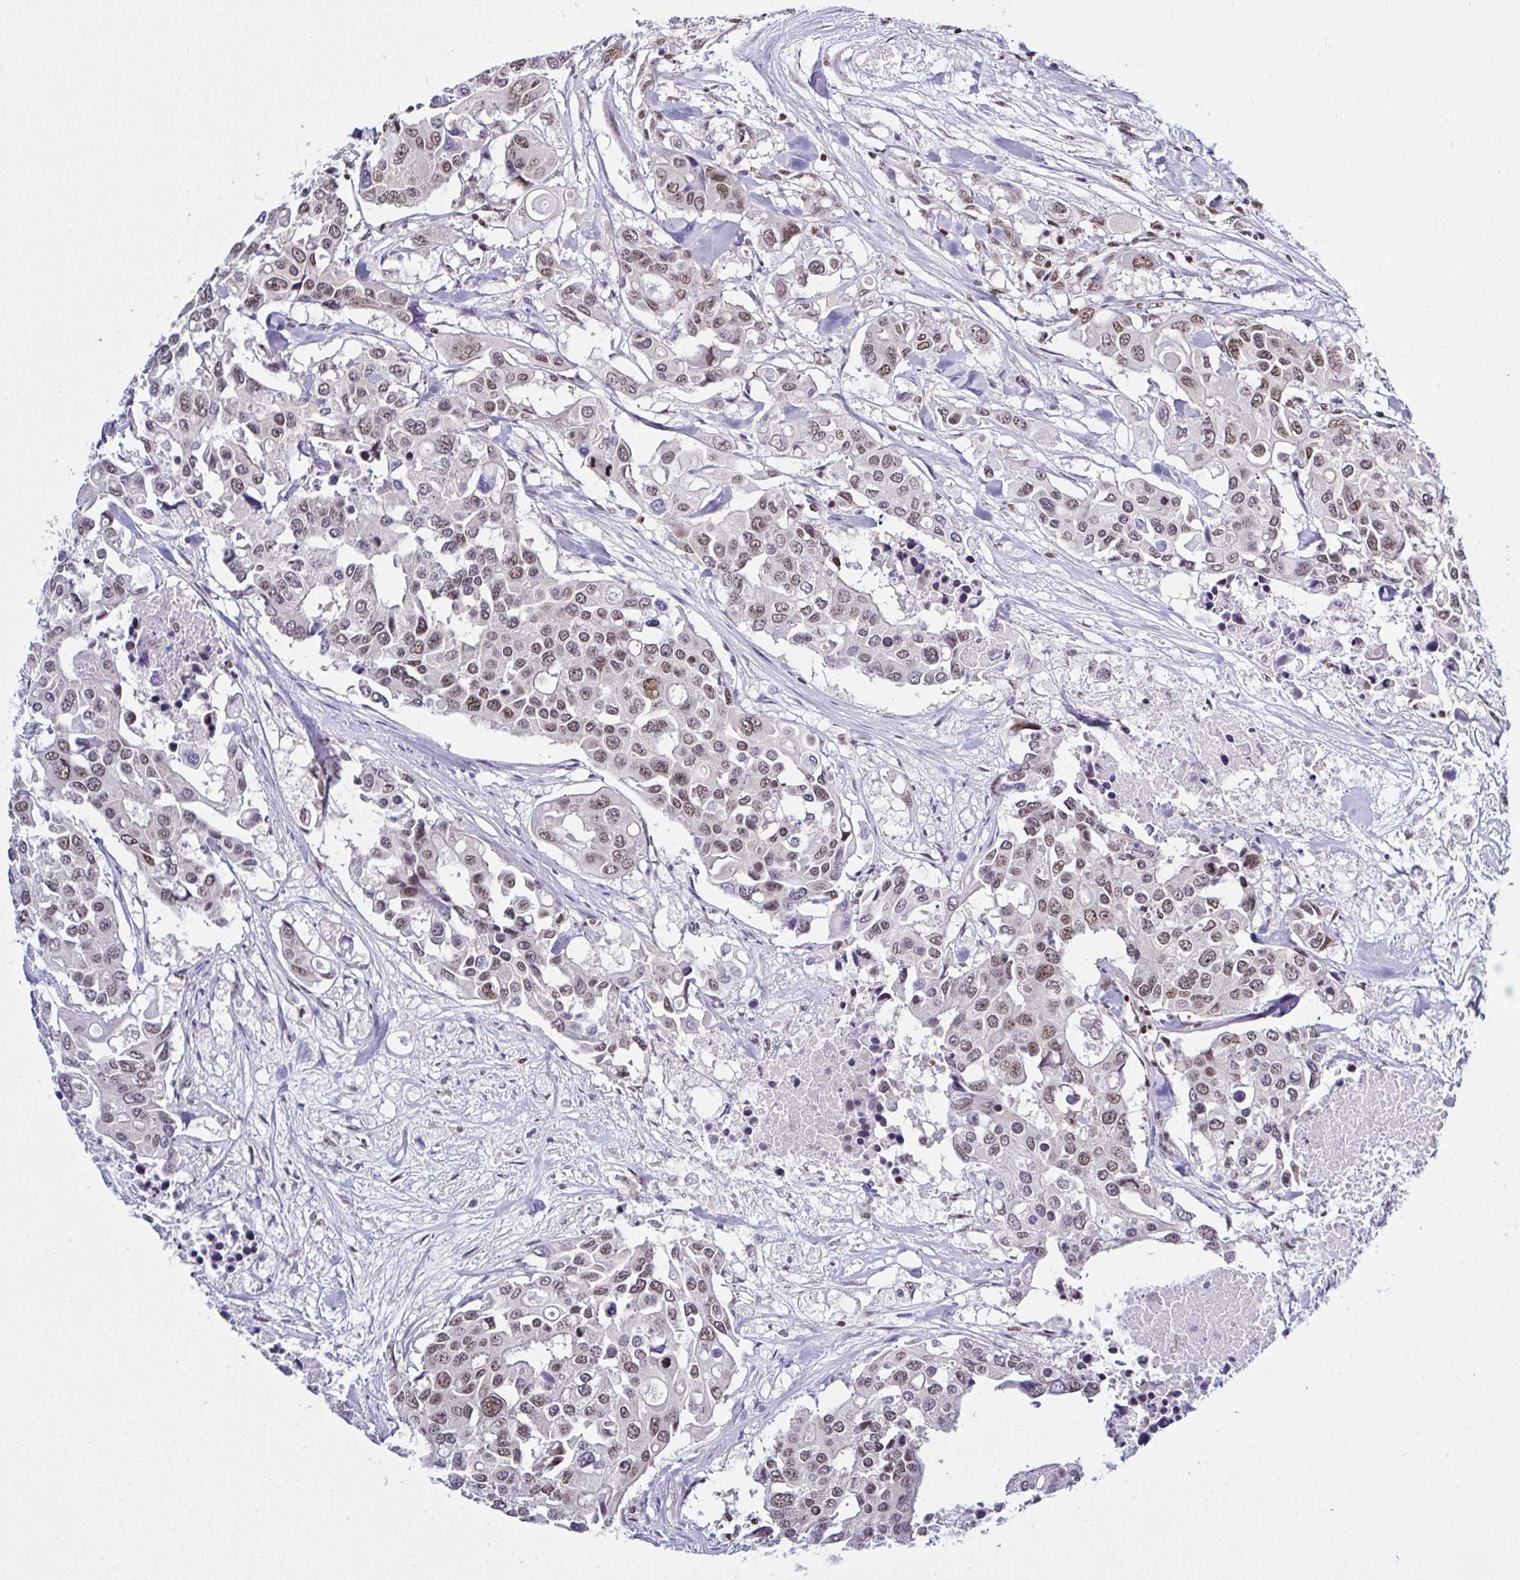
{"staining": {"intensity": "moderate", "quantity": ">75%", "location": "nuclear"}, "tissue": "colorectal cancer", "cell_type": "Tumor cells", "image_type": "cancer", "snomed": [{"axis": "morphology", "description": "Adenocarcinoma, NOS"}, {"axis": "topography", "description": "Colon"}], "caption": "Adenocarcinoma (colorectal) tissue exhibits moderate nuclear expression in approximately >75% of tumor cells, visualized by immunohistochemistry.", "gene": "DR1", "patient": {"sex": "male", "age": 77}}